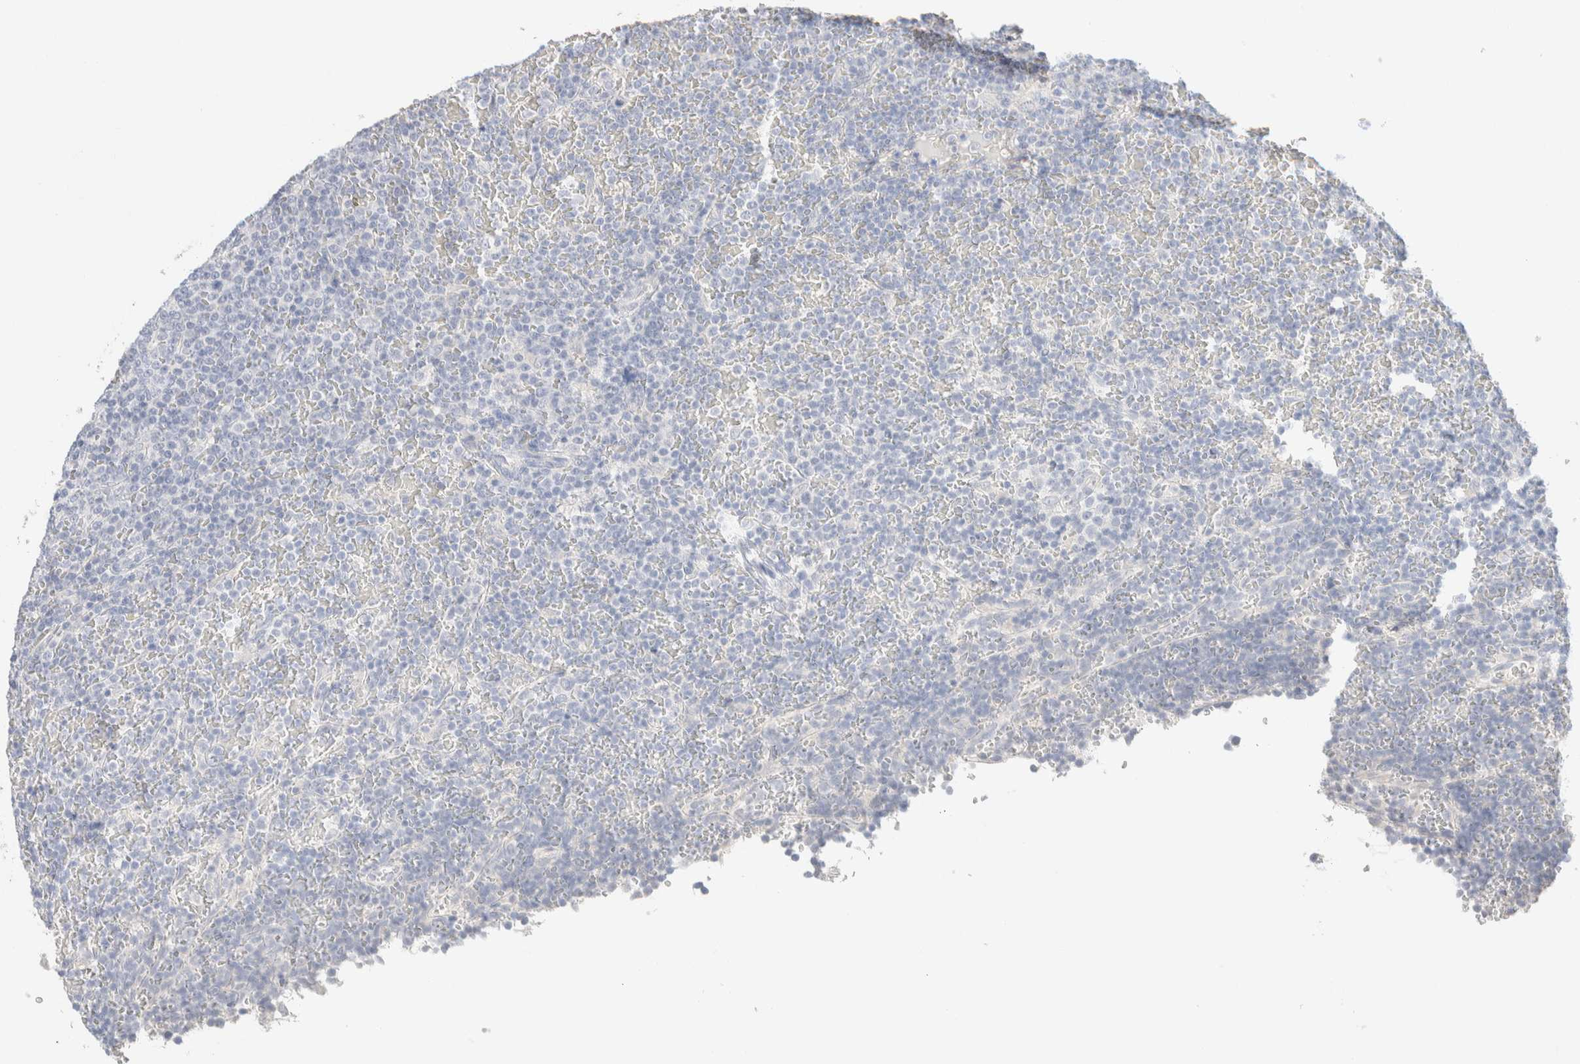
{"staining": {"intensity": "negative", "quantity": "none", "location": "none"}, "tissue": "lymphoma", "cell_type": "Tumor cells", "image_type": "cancer", "snomed": [{"axis": "morphology", "description": "Malignant lymphoma, non-Hodgkin's type, Low grade"}, {"axis": "topography", "description": "Spleen"}], "caption": "High power microscopy image of an immunohistochemistry photomicrograph of low-grade malignant lymphoma, non-Hodgkin's type, revealing no significant positivity in tumor cells.", "gene": "RIDA", "patient": {"sex": "female", "age": 77}}